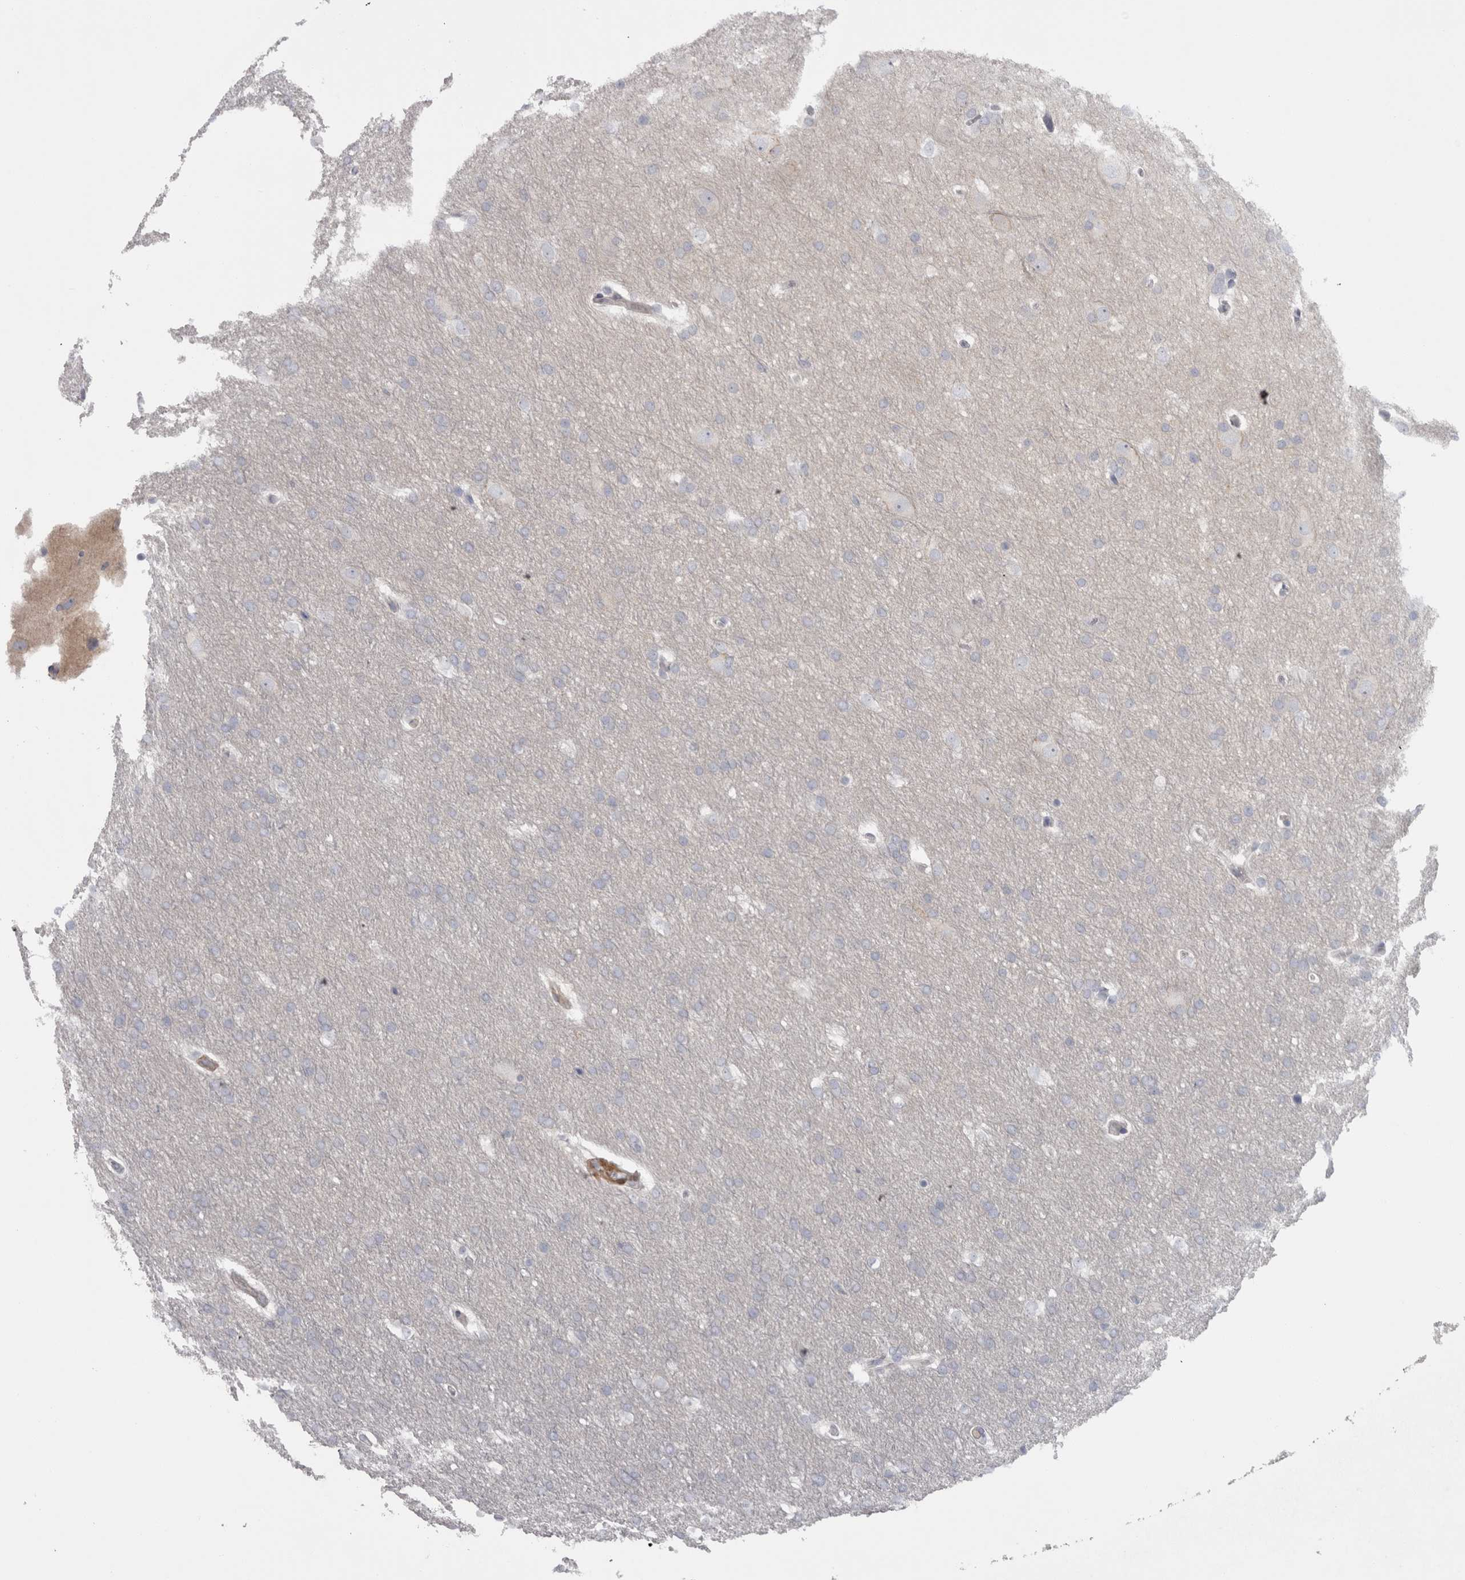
{"staining": {"intensity": "negative", "quantity": "none", "location": "none"}, "tissue": "glioma", "cell_type": "Tumor cells", "image_type": "cancer", "snomed": [{"axis": "morphology", "description": "Glioma, malignant, Low grade"}, {"axis": "topography", "description": "Brain"}], "caption": "Image shows no significant protein staining in tumor cells of glioma.", "gene": "PPP1R12B", "patient": {"sex": "female", "age": 37}}